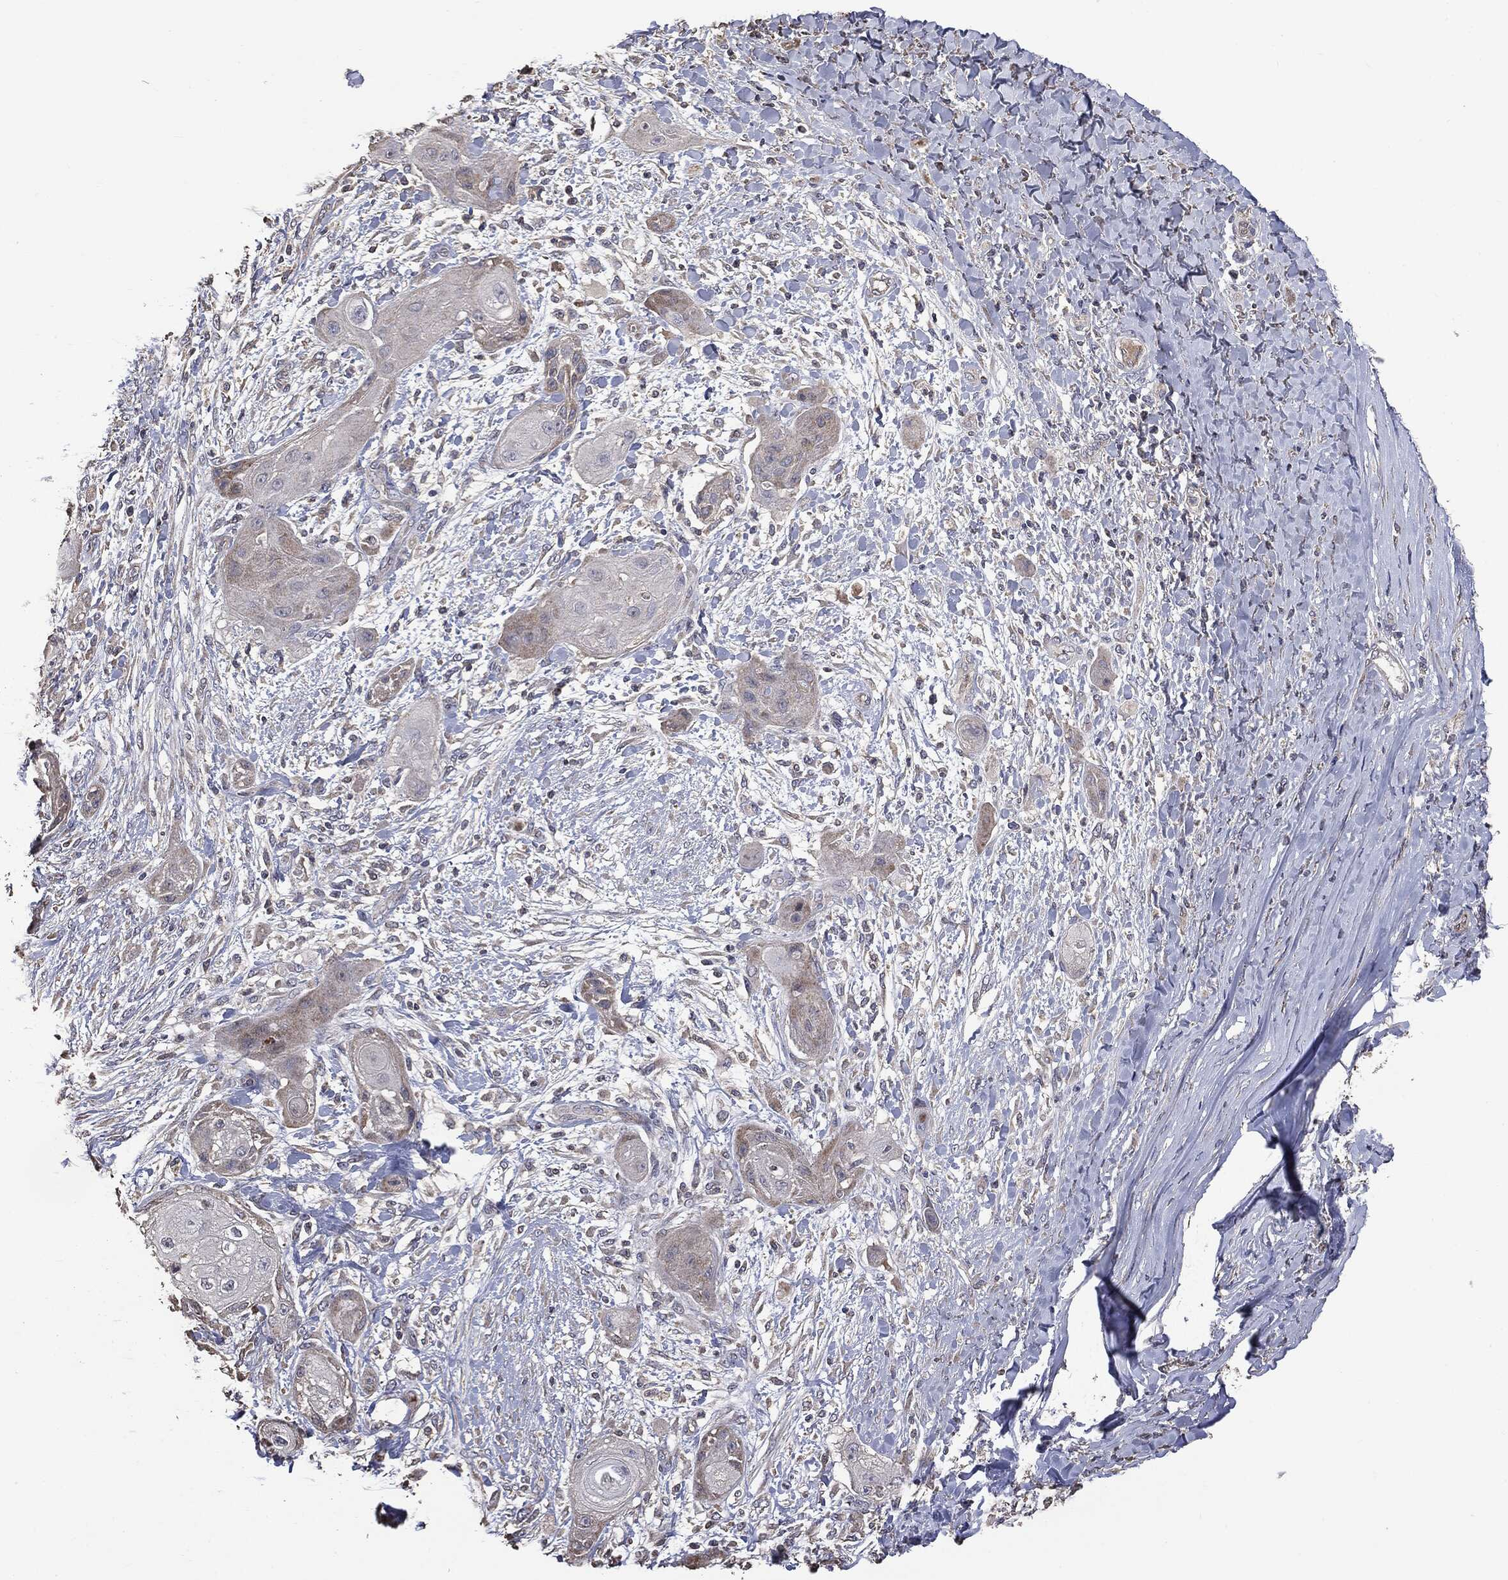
{"staining": {"intensity": "weak", "quantity": "25%-75%", "location": "cytoplasmic/membranous"}, "tissue": "skin cancer", "cell_type": "Tumor cells", "image_type": "cancer", "snomed": [{"axis": "morphology", "description": "Squamous cell carcinoma, NOS"}, {"axis": "topography", "description": "Skin"}], "caption": "Tumor cells demonstrate low levels of weak cytoplasmic/membranous positivity in approximately 25%-75% of cells in skin cancer (squamous cell carcinoma).", "gene": "MTOR", "patient": {"sex": "male", "age": 62}}